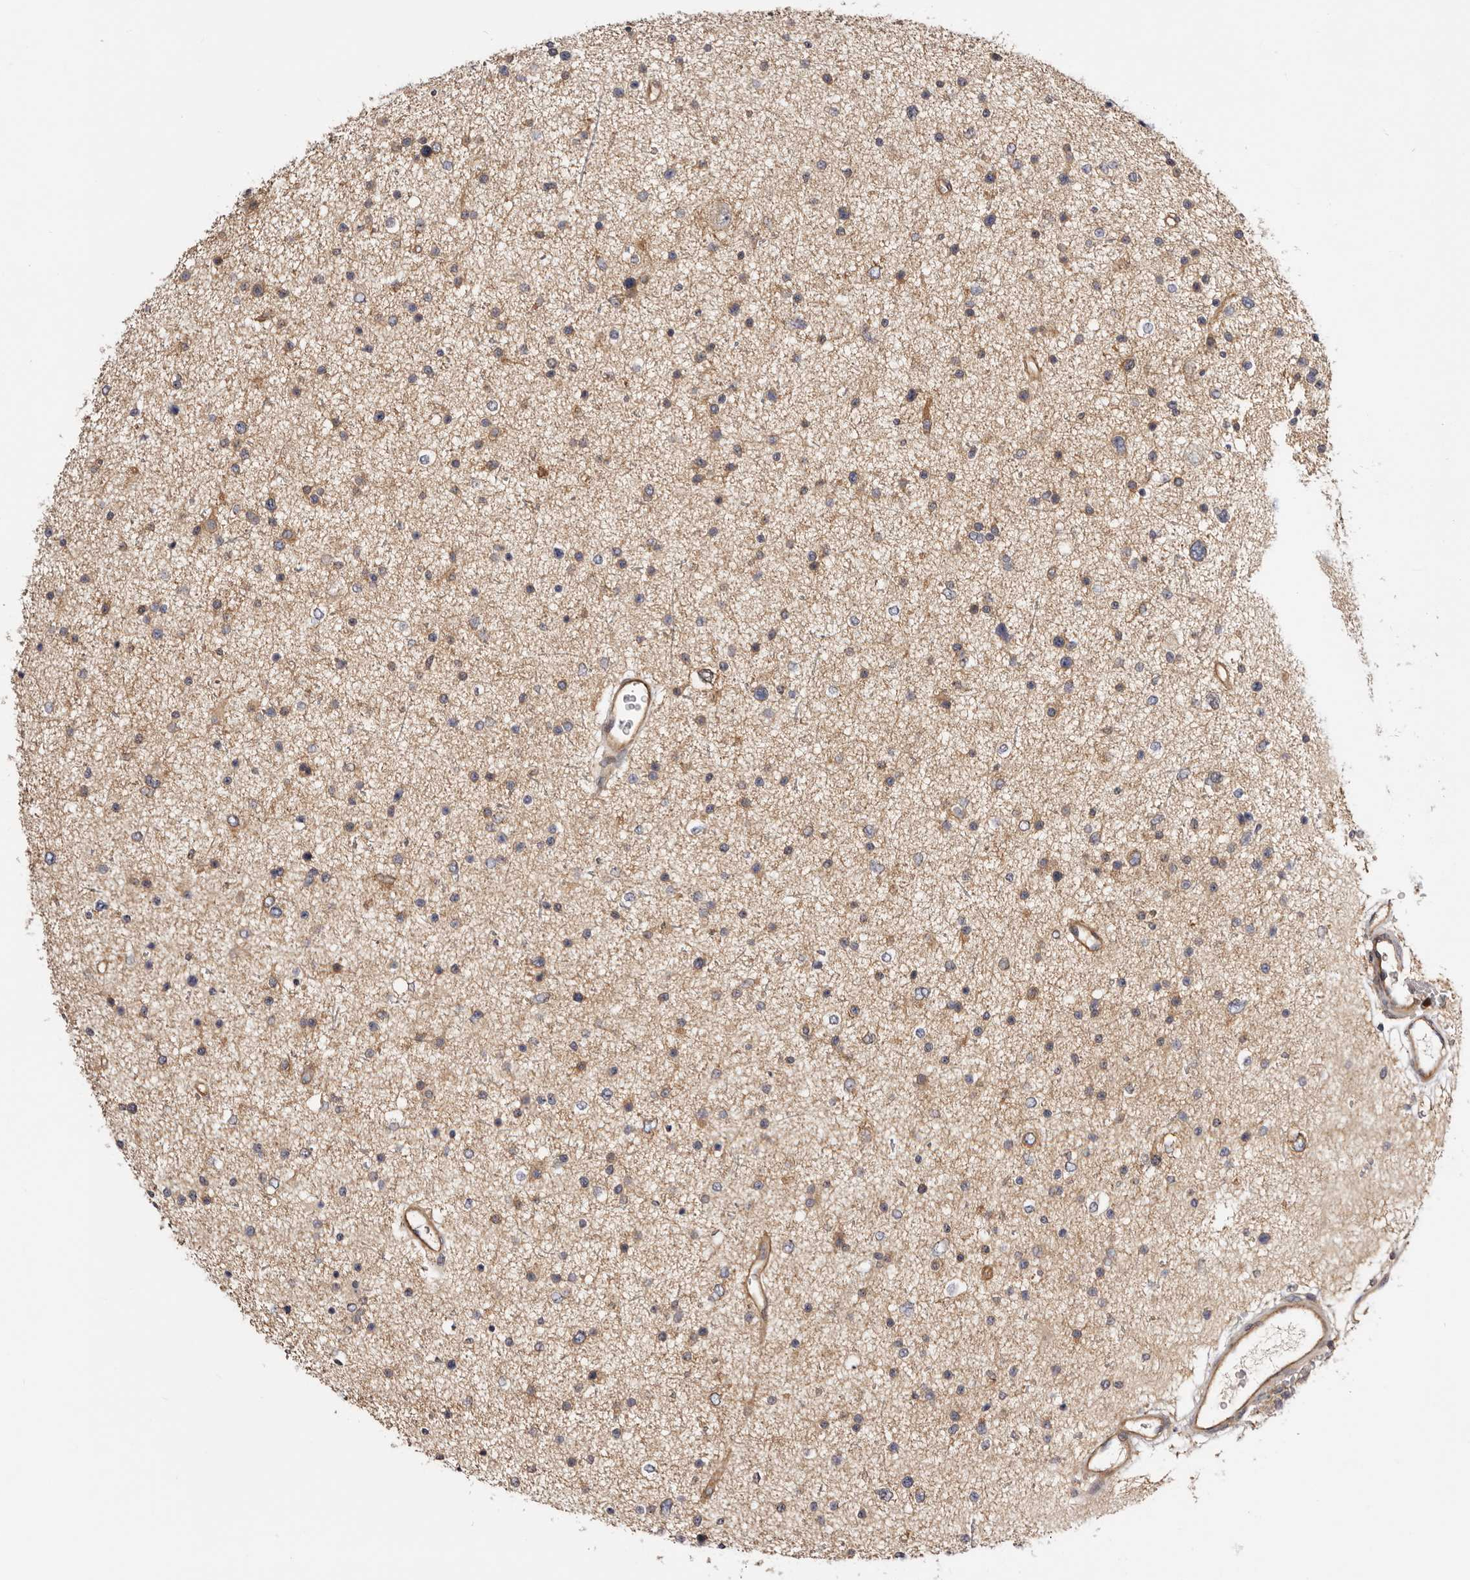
{"staining": {"intensity": "weak", "quantity": "25%-75%", "location": "cytoplasmic/membranous"}, "tissue": "glioma", "cell_type": "Tumor cells", "image_type": "cancer", "snomed": [{"axis": "morphology", "description": "Glioma, malignant, Low grade"}, {"axis": "topography", "description": "Brain"}], "caption": "Low-grade glioma (malignant) tissue reveals weak cytoplasmic/membranous staining in approximately 25%-75% of tumor cells", "gene": "PANK4", "patient": {"sex": "female", "age": 37}}